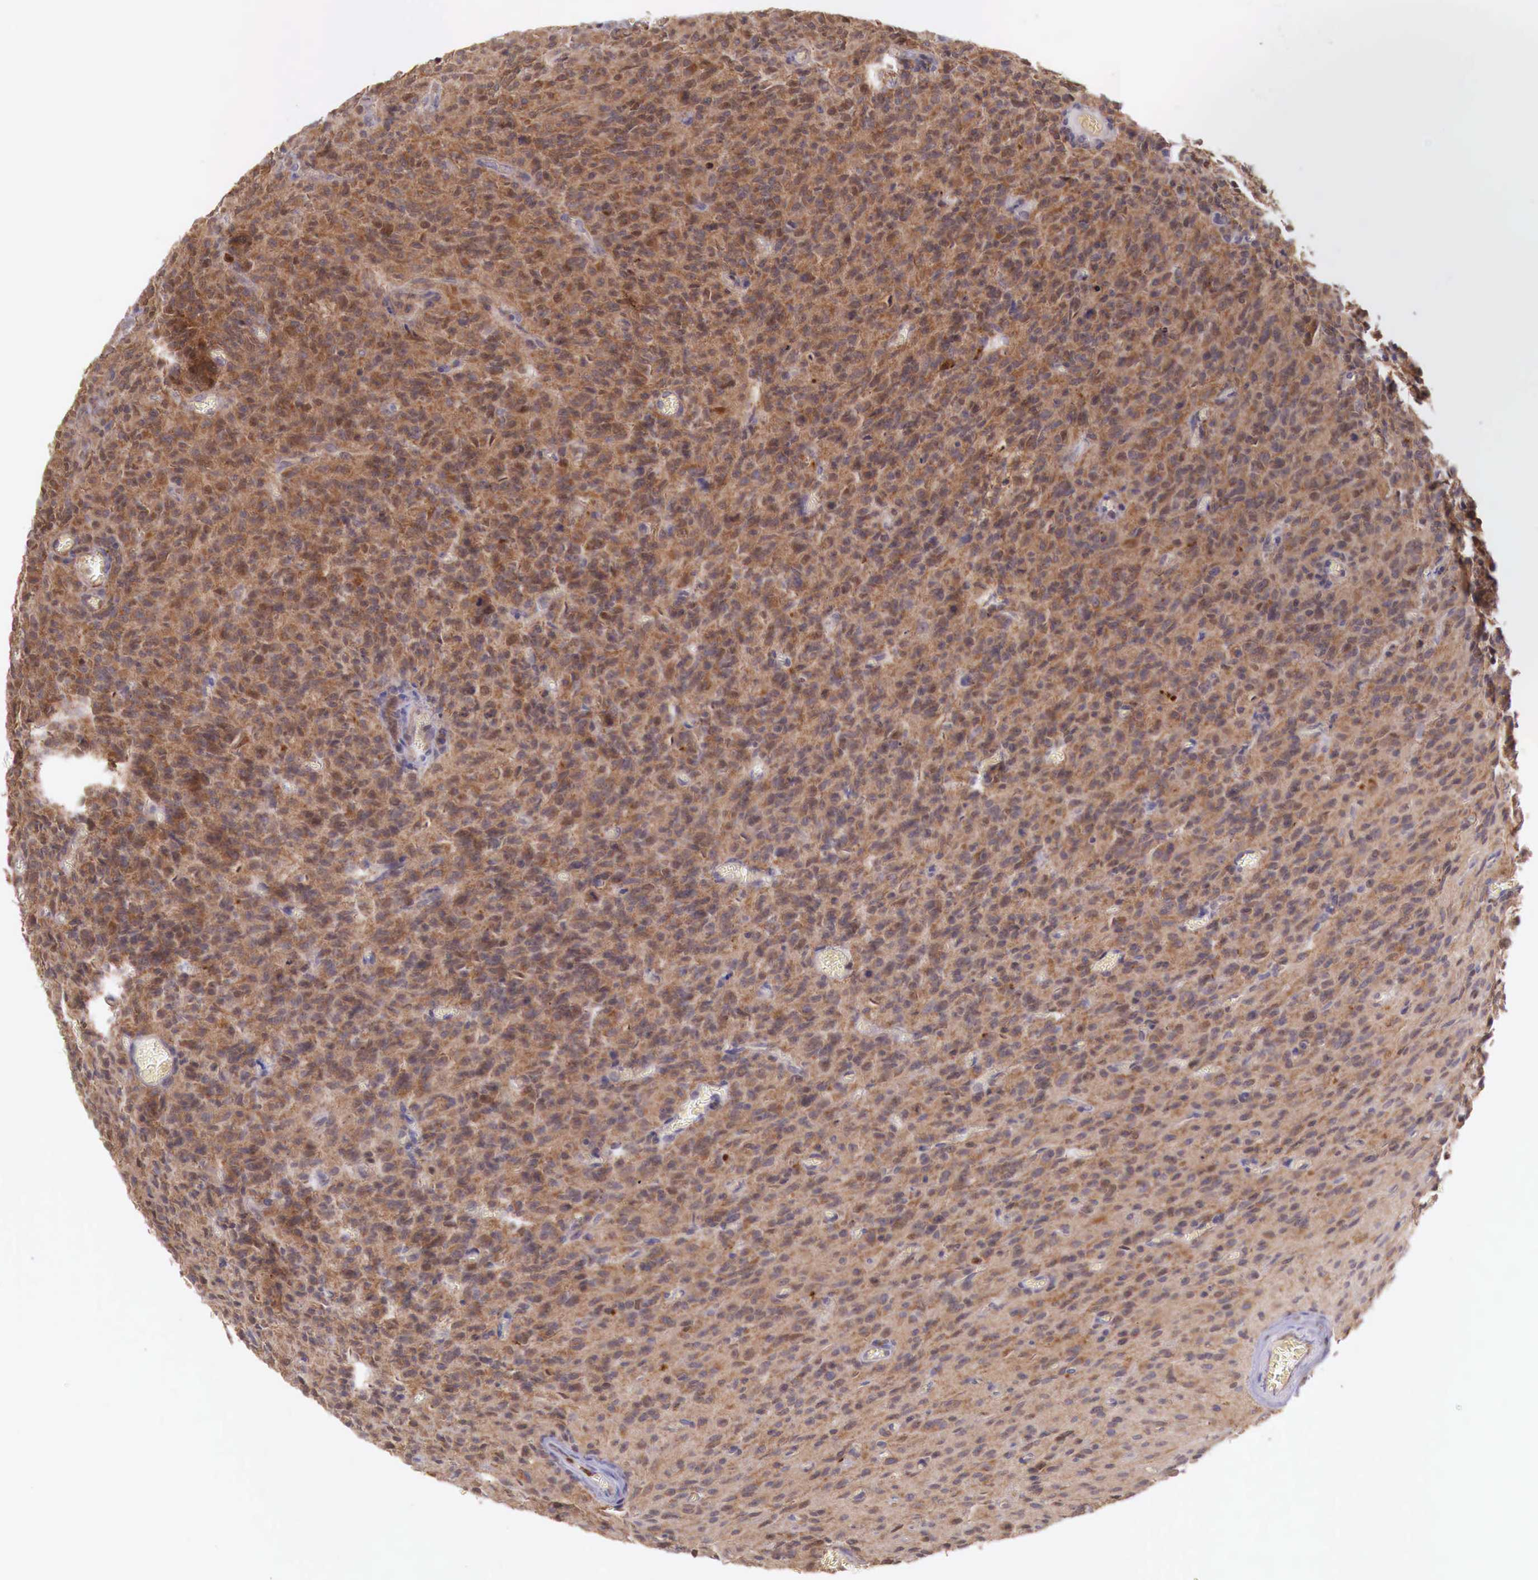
{"staining": {"intensity": "negative", "quantity": "none", "location": "none"}, "tissue": "glioma", "cell_type": "Tumor cells", "image_type": "cancer", "snomed": [{"axis": "morphology", "description": "Glioma, malignant, High grade"}, {"axis": "topography", "description": "Brain"}], "caption": "High power microscopy image of an immunohistochemistry (IHC) histopathology image of malignant glioma (high-grade), revealing no significant staining in tumor cells.", "gene": "GAB2", "patient": {"sex": "male", "age": 56}}